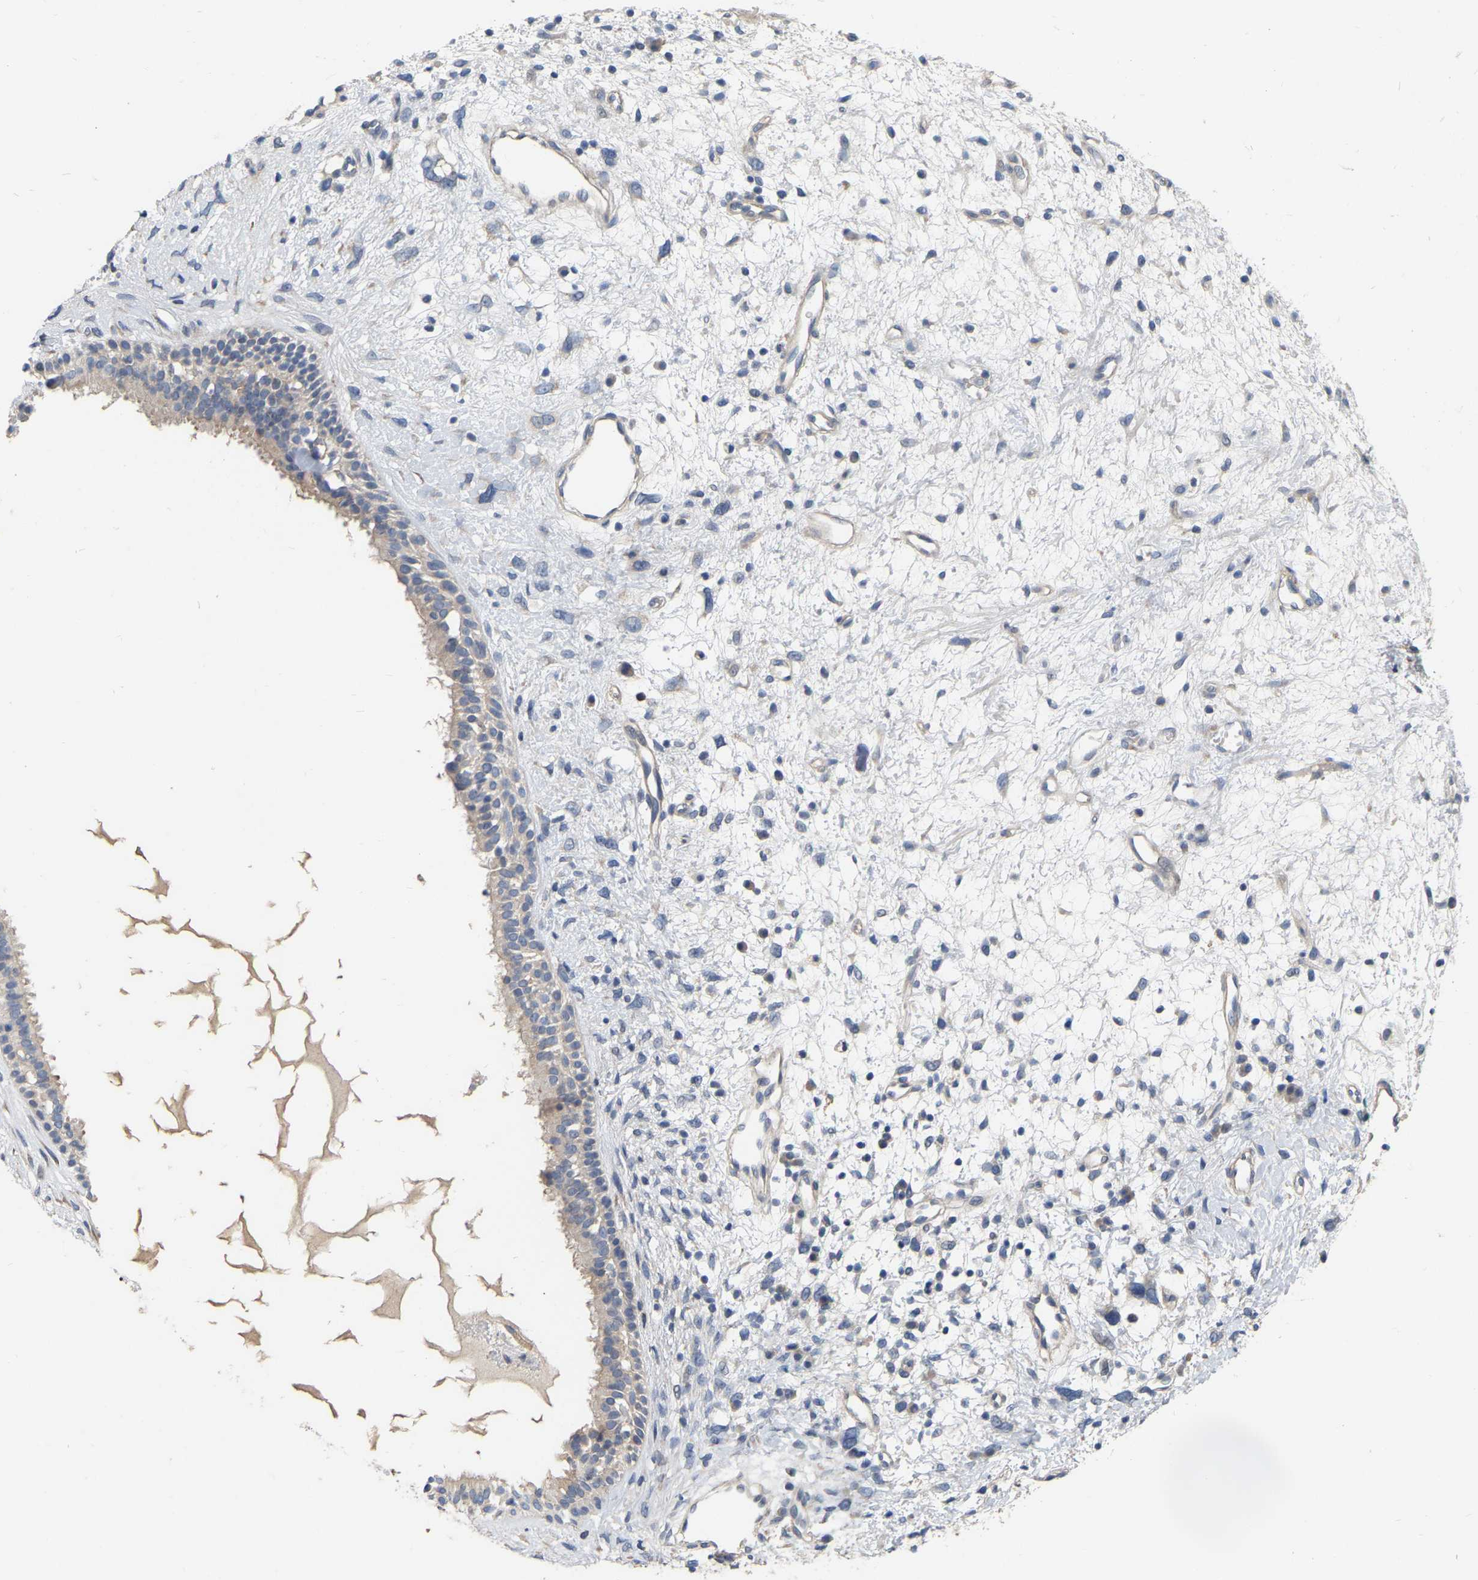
{"staining": {"intensity": "moderate", "quantity": "25%-75%", "location": "cytoplasmic/membranous"}, "tissue": "nasopharynx", "cell_type": "Respiratory epithelial cells", "image_type": "normal", "snomed": [{"axis": "morphology", "description": "Normal tissue, NOS"}, {"axis": "topography", "description": "Nasopharynx"}], "caption": "An image showing moderate cytoplasmic/membranous expression in approximately 25%-75% of respiratory epithelial cells in unremarkable nasopharynx, as visualized by brown immunohistochemical staining.", "gene": "SSH1", "patient": {"sex": "male", "age": 22}}